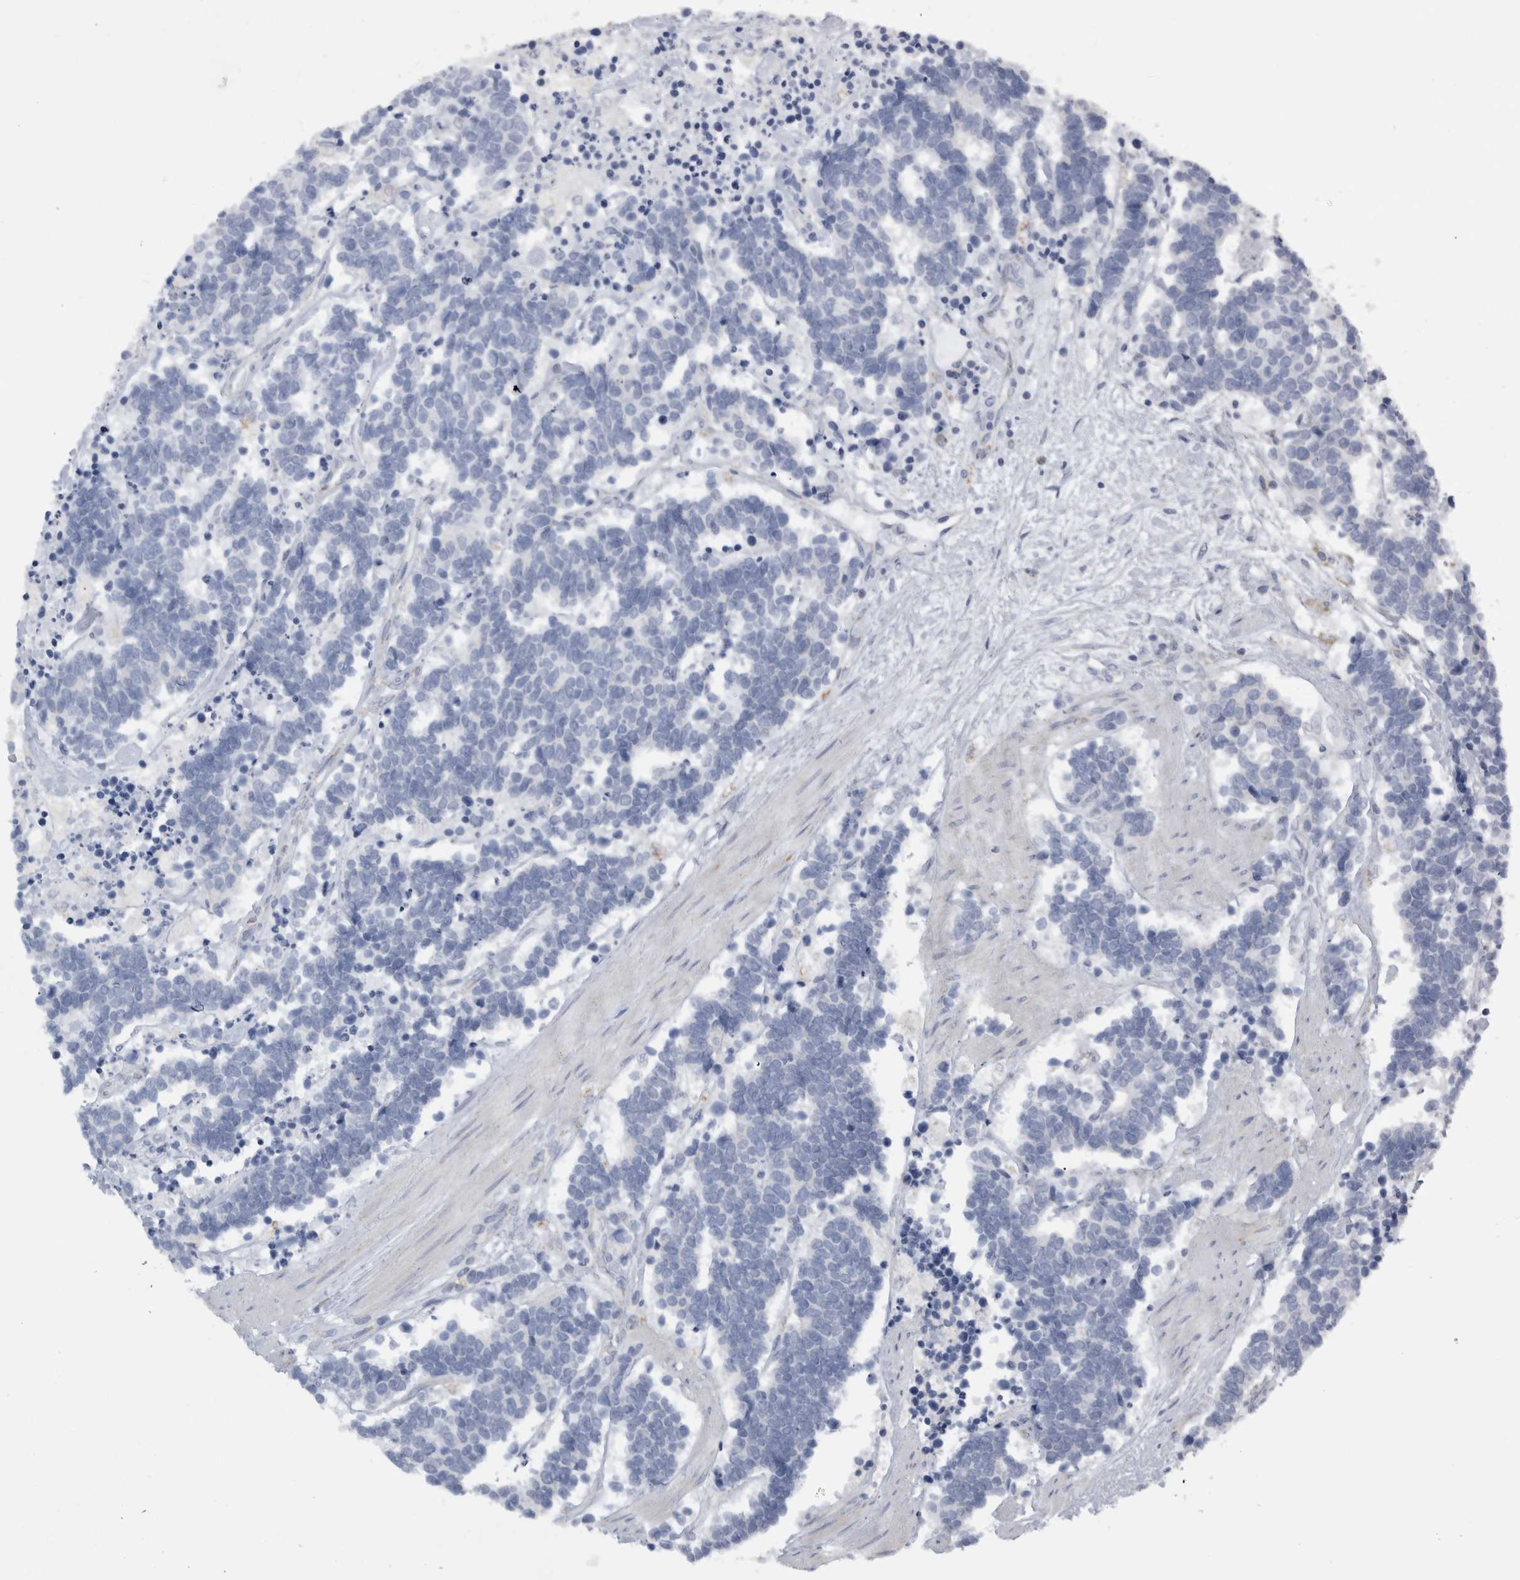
{"staining": {"intensity": "negative", "quantity": "none", "location": "none"}, "tissue": "carcinoid", "cell_type": "Tumor cells", "image_type": "cancer", "snomed": [{"axis": "morphology", "description": "Carcinoma, NOS"}, {"axis": "morphology", "description": "Carcinoid, malignant, NOS"}, {"axis": "topography", "description": "Urinary bladder"}], "caption": "Immunohistochemistry (IHC) of carcinoid shows no expression in tumor cells.", "gene": "DHRS4", "patient": {"sex": "male", "age": 57}}